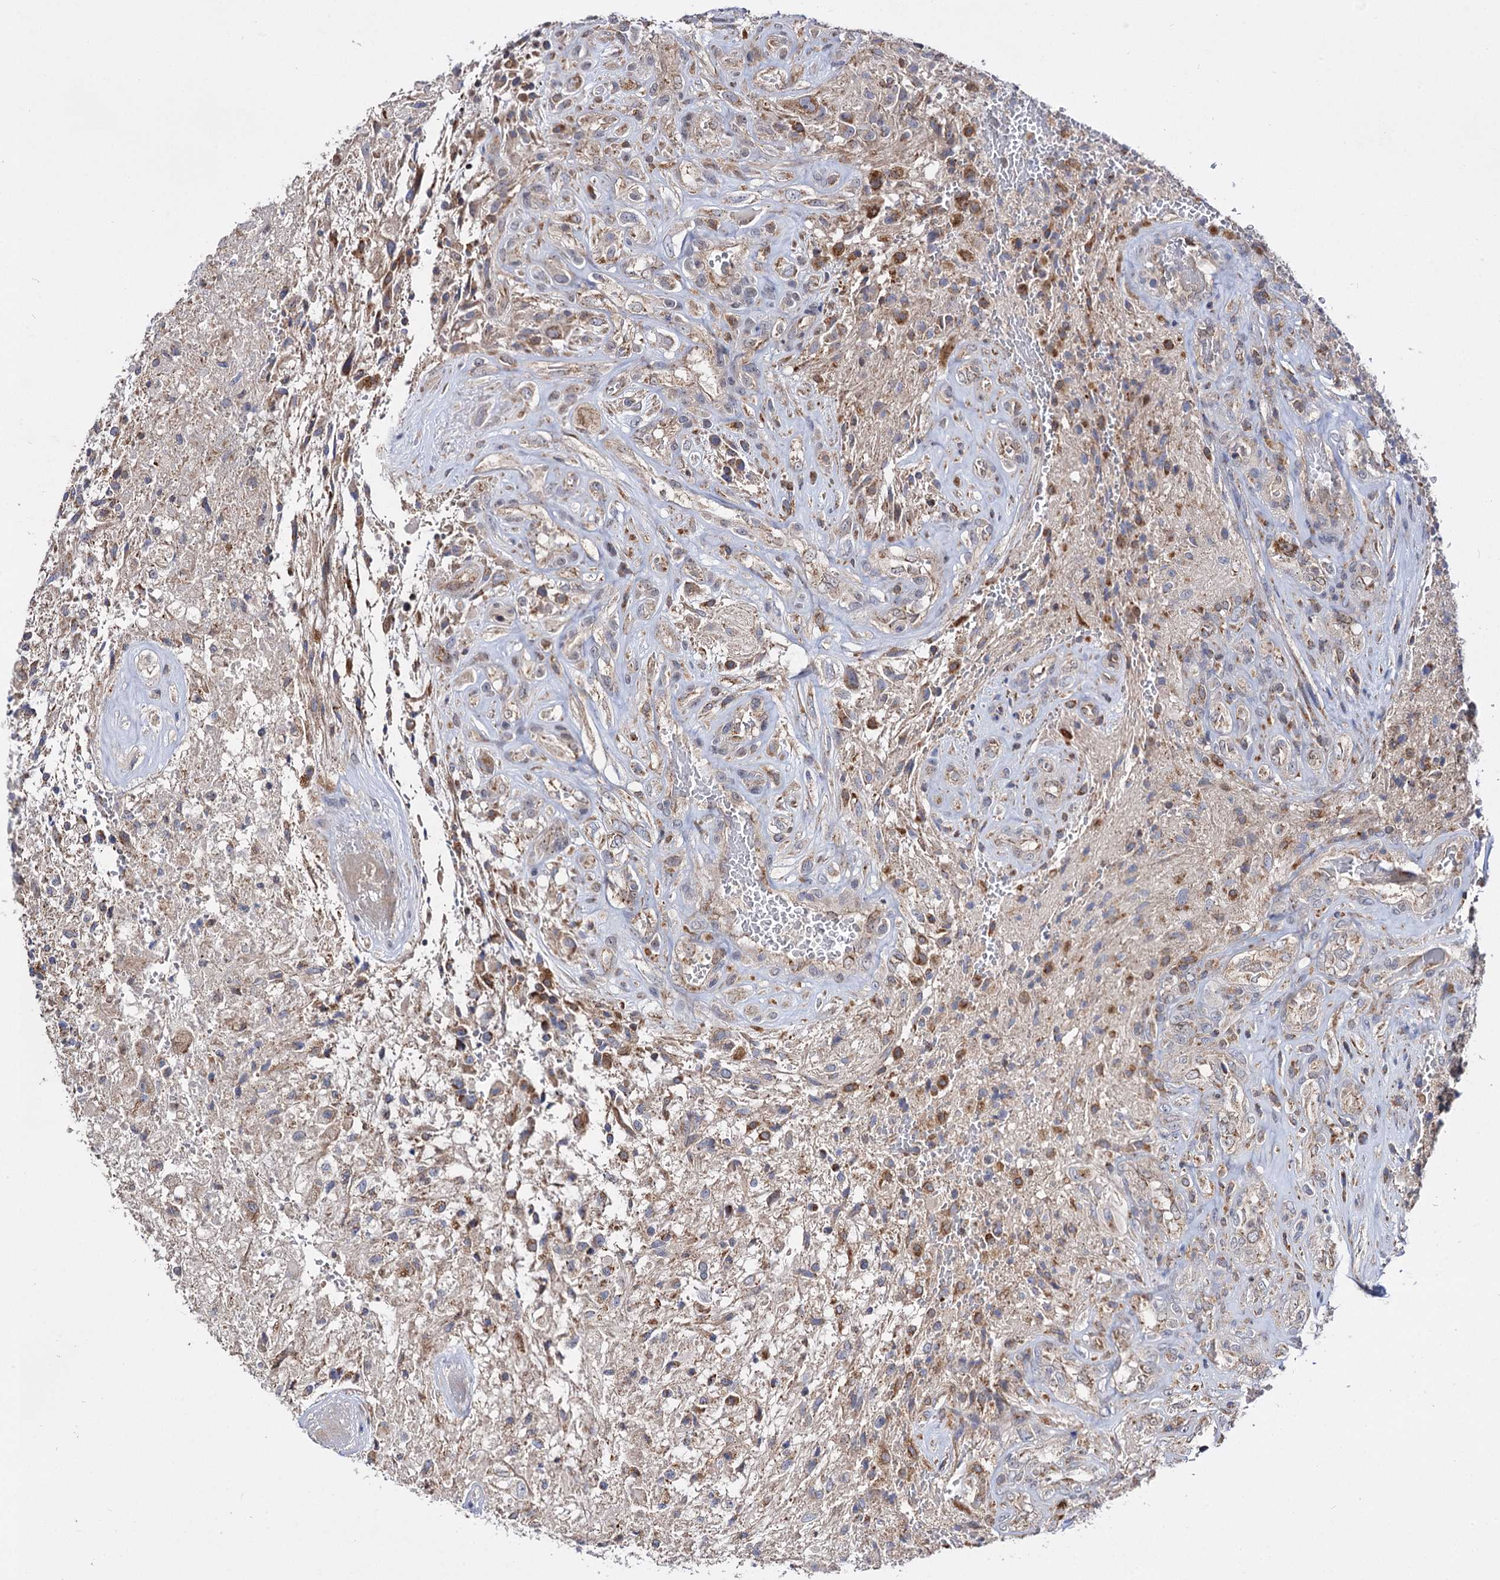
{"staining": {"intensity": "weak", "quantity": "25%-75%", "location": "cytoplasmic/membranous"}, "tissue": "glioma", "cell_type": "Tumor cells", "image_type": "cancer", "snomed": [{"axis": "morphology", "description": "Glioma, malignant, High grade"}, {"axis": "topography", "description": "Brain"}], "caption": "Brown immunohistochemical staining in human malignant high-grade glioma demonstrates weak cytoplasmic/membranous staining in about 25%-75% of tumor cells.", "gene": "CEP76", "patient": {"sex": "male", "age": 56}}